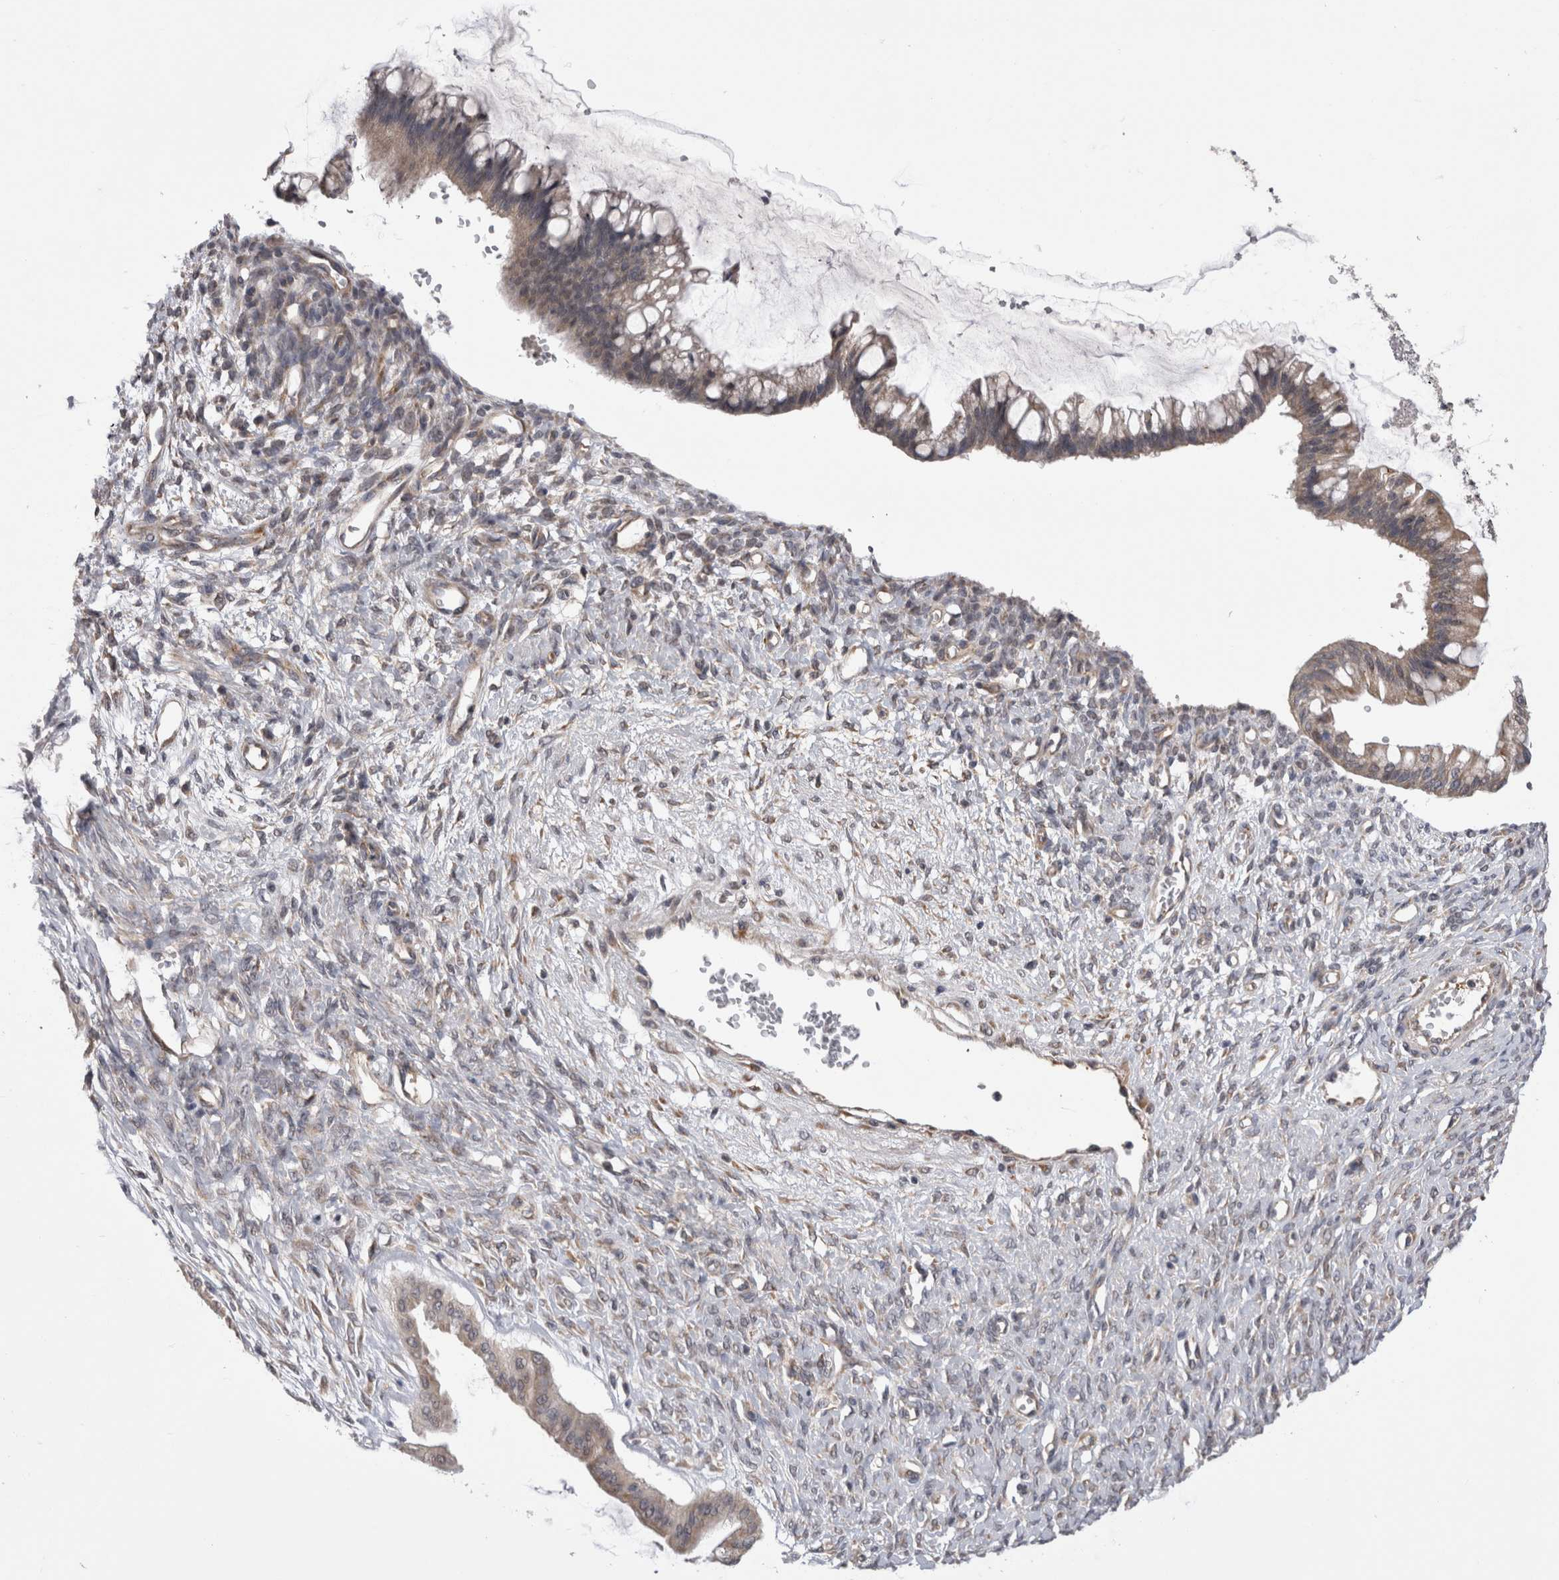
{"staining": {"intensity": "weak", "quantity": "<25%", "location": "cytoplasmic/membranous"}, "tissue": "ovarian cancer", "cell_type": "Tumor cells", "image_type": "cancer", "snomed": [{"axis": "morphology", "description": "Cystadenocarcinoma, mucinous, NOS"}, {"axis": "topography", "description": "Ovary"}], "caption": "Tumor cells show no significant protein expression in ovarian cancer (mucinous cystadenocarcinoma). (Brightfield microscopy of DAB IHC at high magnification).", "gene": "ARHGAP29", "patient": {"sex": "female", "age": 73}}